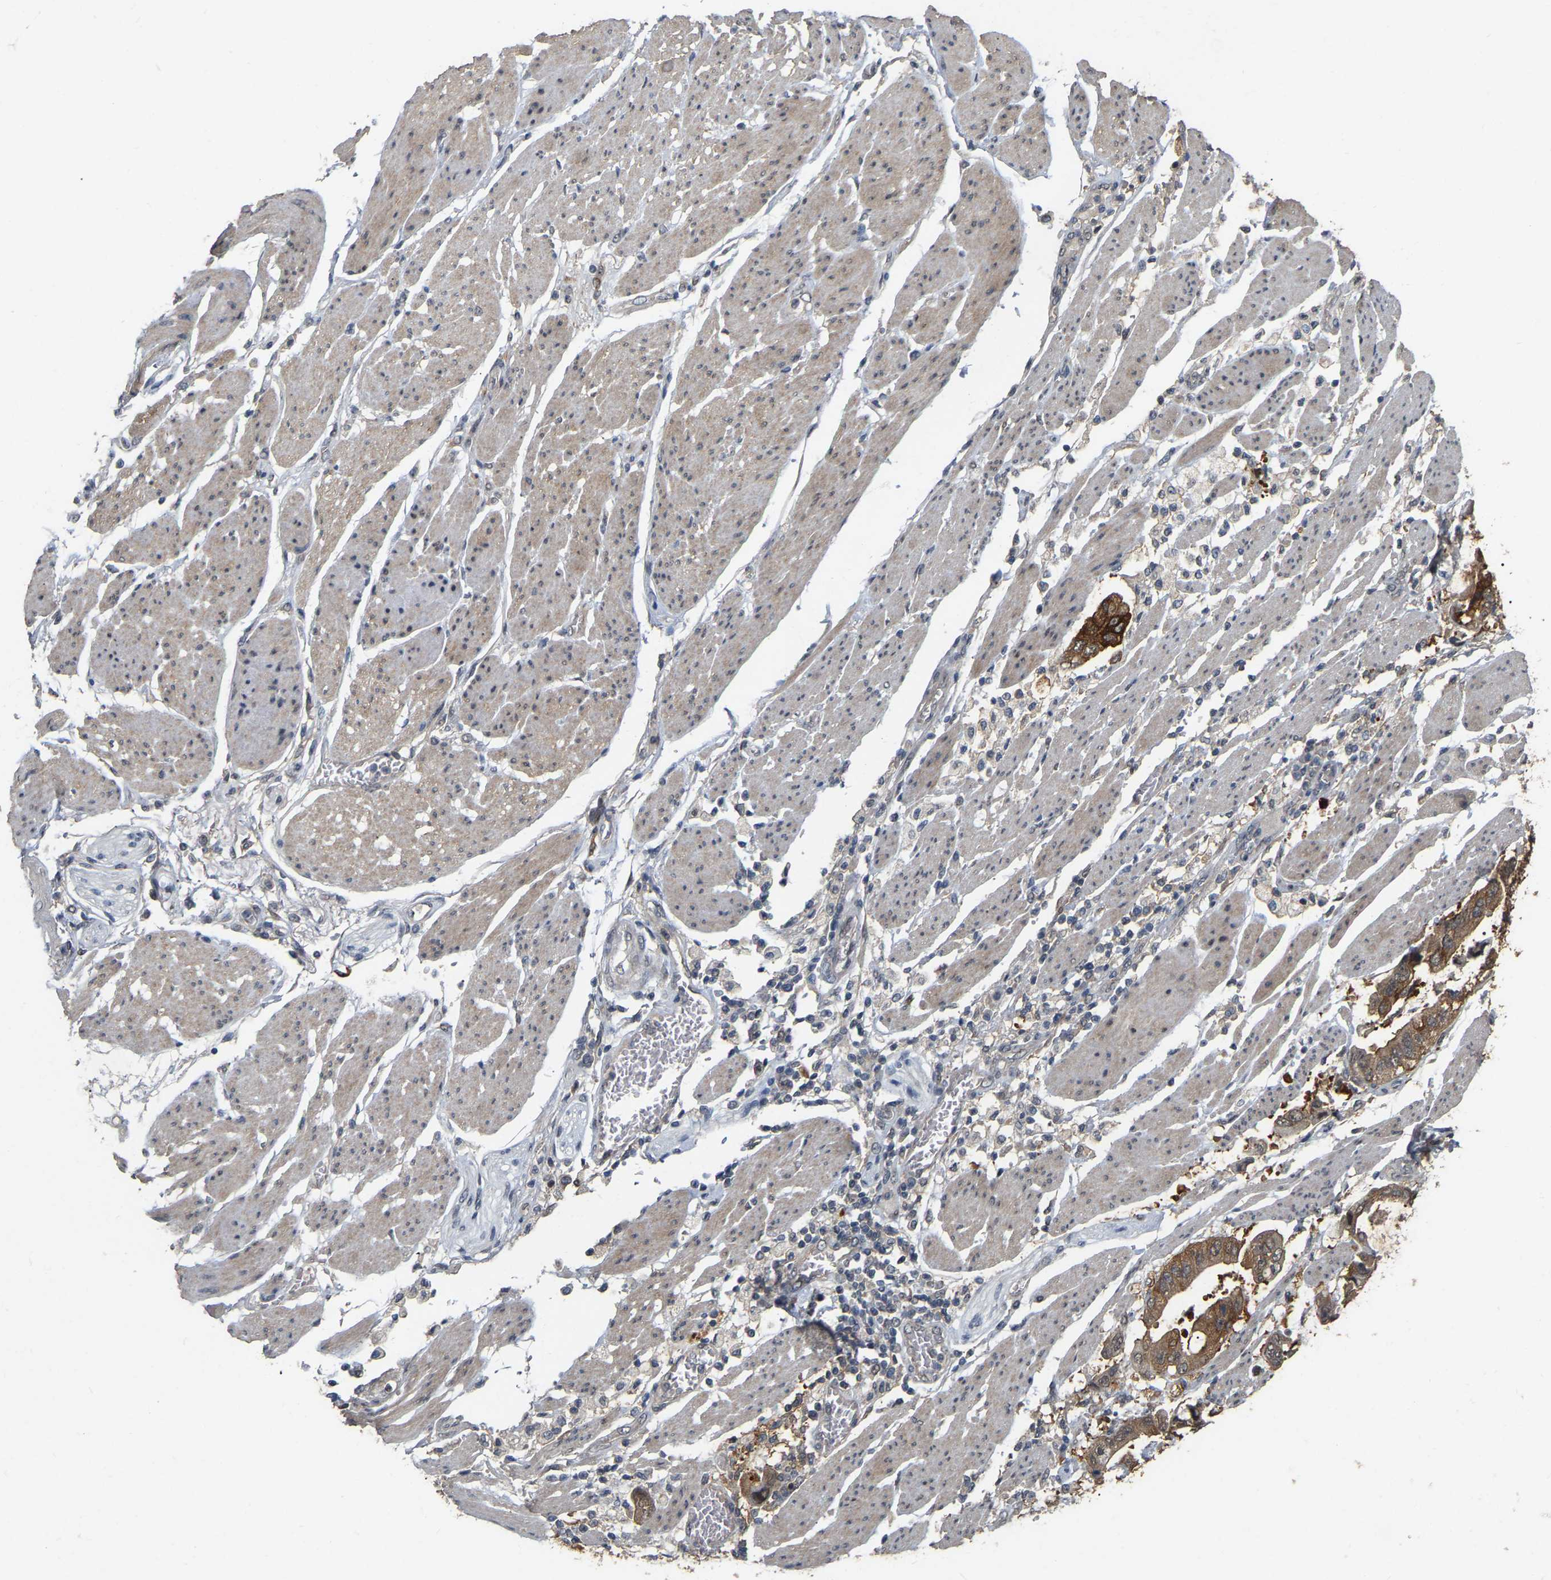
{"staining": {"intensity": "moderate", "quantity": ">75%", "location": "cytoplasmic/membranous"}, "tissue": "stomach cancer", "cell_type": "Tumor cells", "image_type": "cancer", "snomed": [{"axis": "morphology", "description": "Normal tissue, NOS"}, {"axis": "morphology", "description": "Adenocarcinoma, NOS"}, {"axis": "topography", "description": "Stomach"}], "caption": "Stomach adenocarcinoma was stained to show a protein in brown. There is medium levels of moderate cytoplasmic/membranous staining in approximately >75% of tumor cells. (brown staining indicates protein expression, while blue staining denotes nuclei).", "gene": "RUVBL1", "patient": {"sex": "male", "age": 62}}